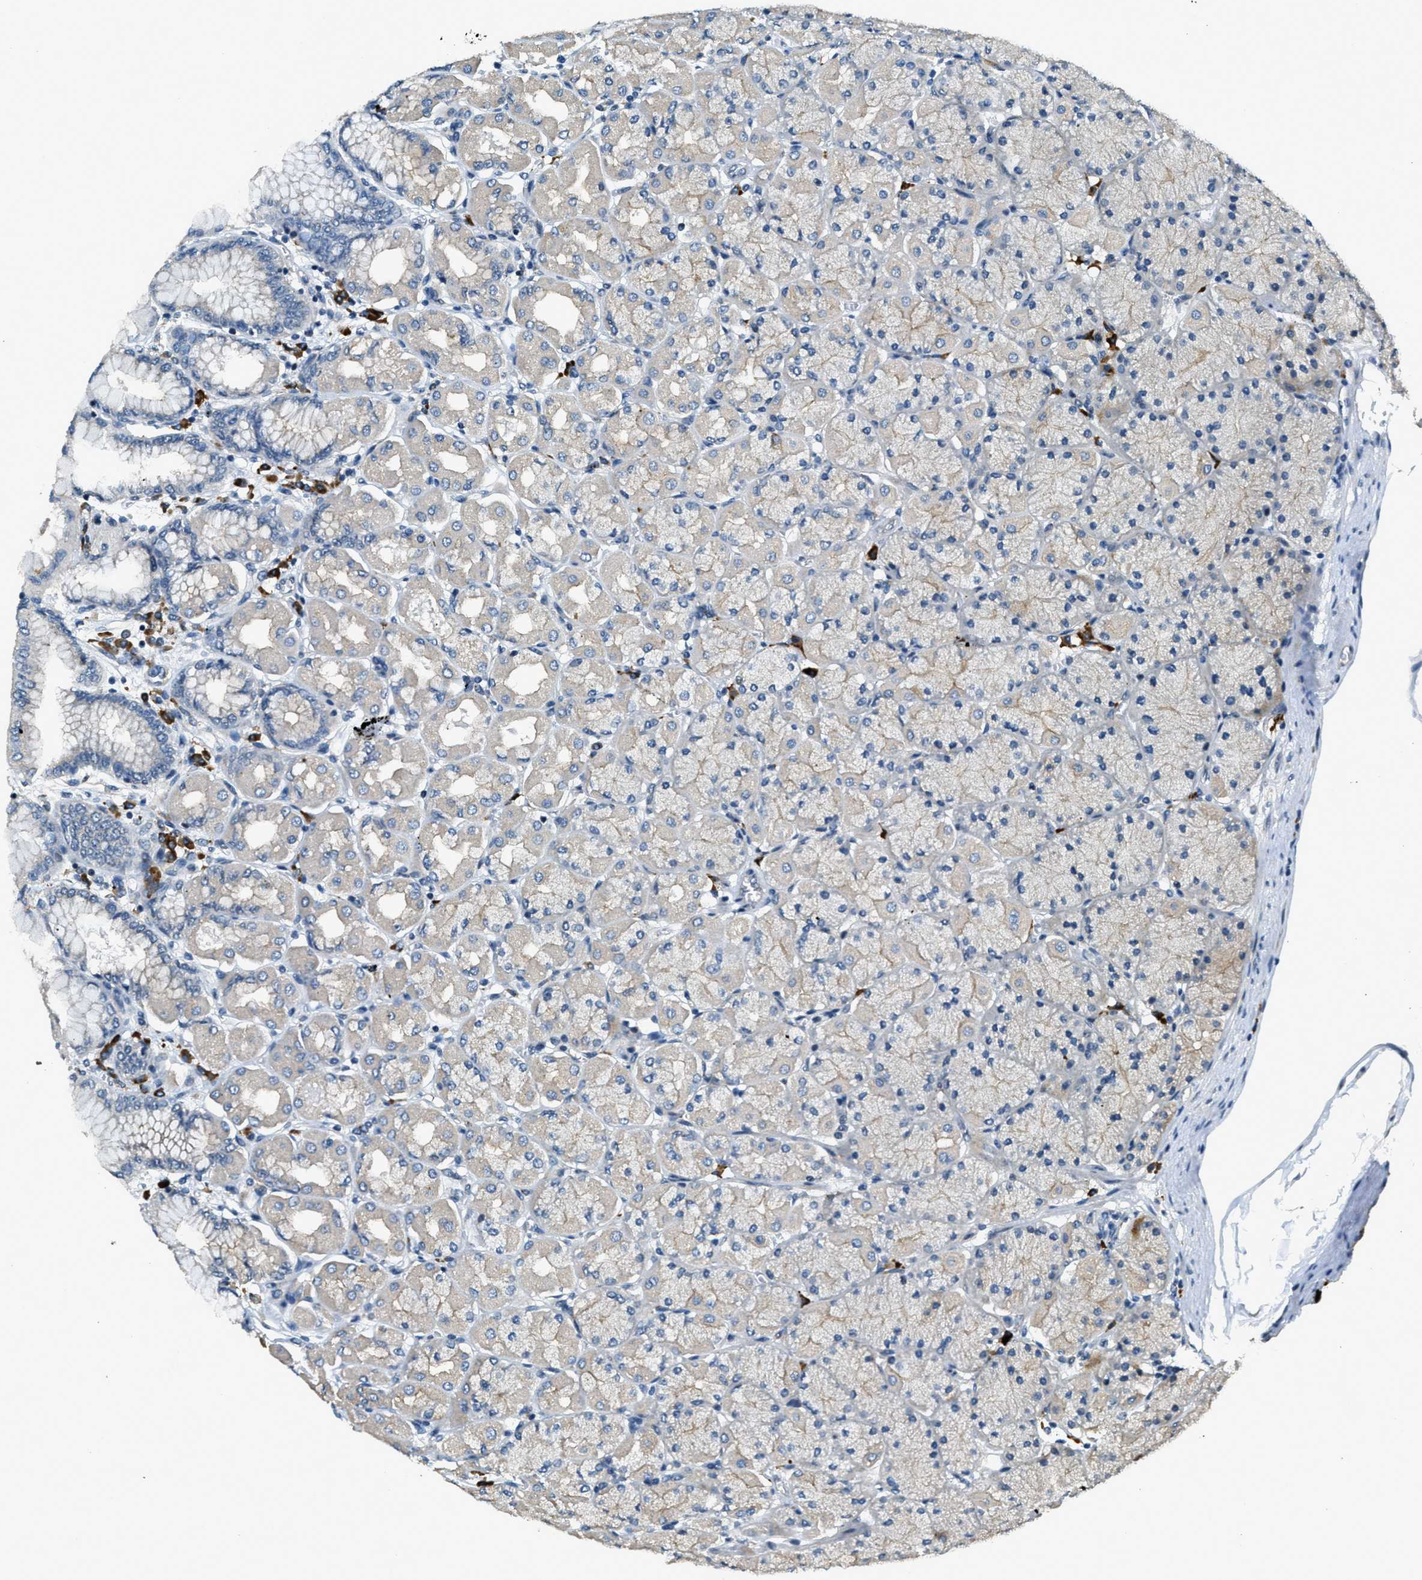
{"staining": {"intensity": "moderate", "quantity": "<25%", "location": "cytoplasmic/membranous"}, "tissue": "stomach", "cell_type": "Glandular cells", "image_type": "normal", "snomed": [{"axis": "morphology", "description": "Normal tissue, NOS"}, {"axis": "topography", "description": "Stomach, upper"}], "caption": "Brown immunohistochemical staining in normal stomach demonstrates moderate cytoplasmic/membranous positivity in approximately <25% of glandular cells.", "gene": "HERC2", "patient": {"sex": "female", "age": 56}}